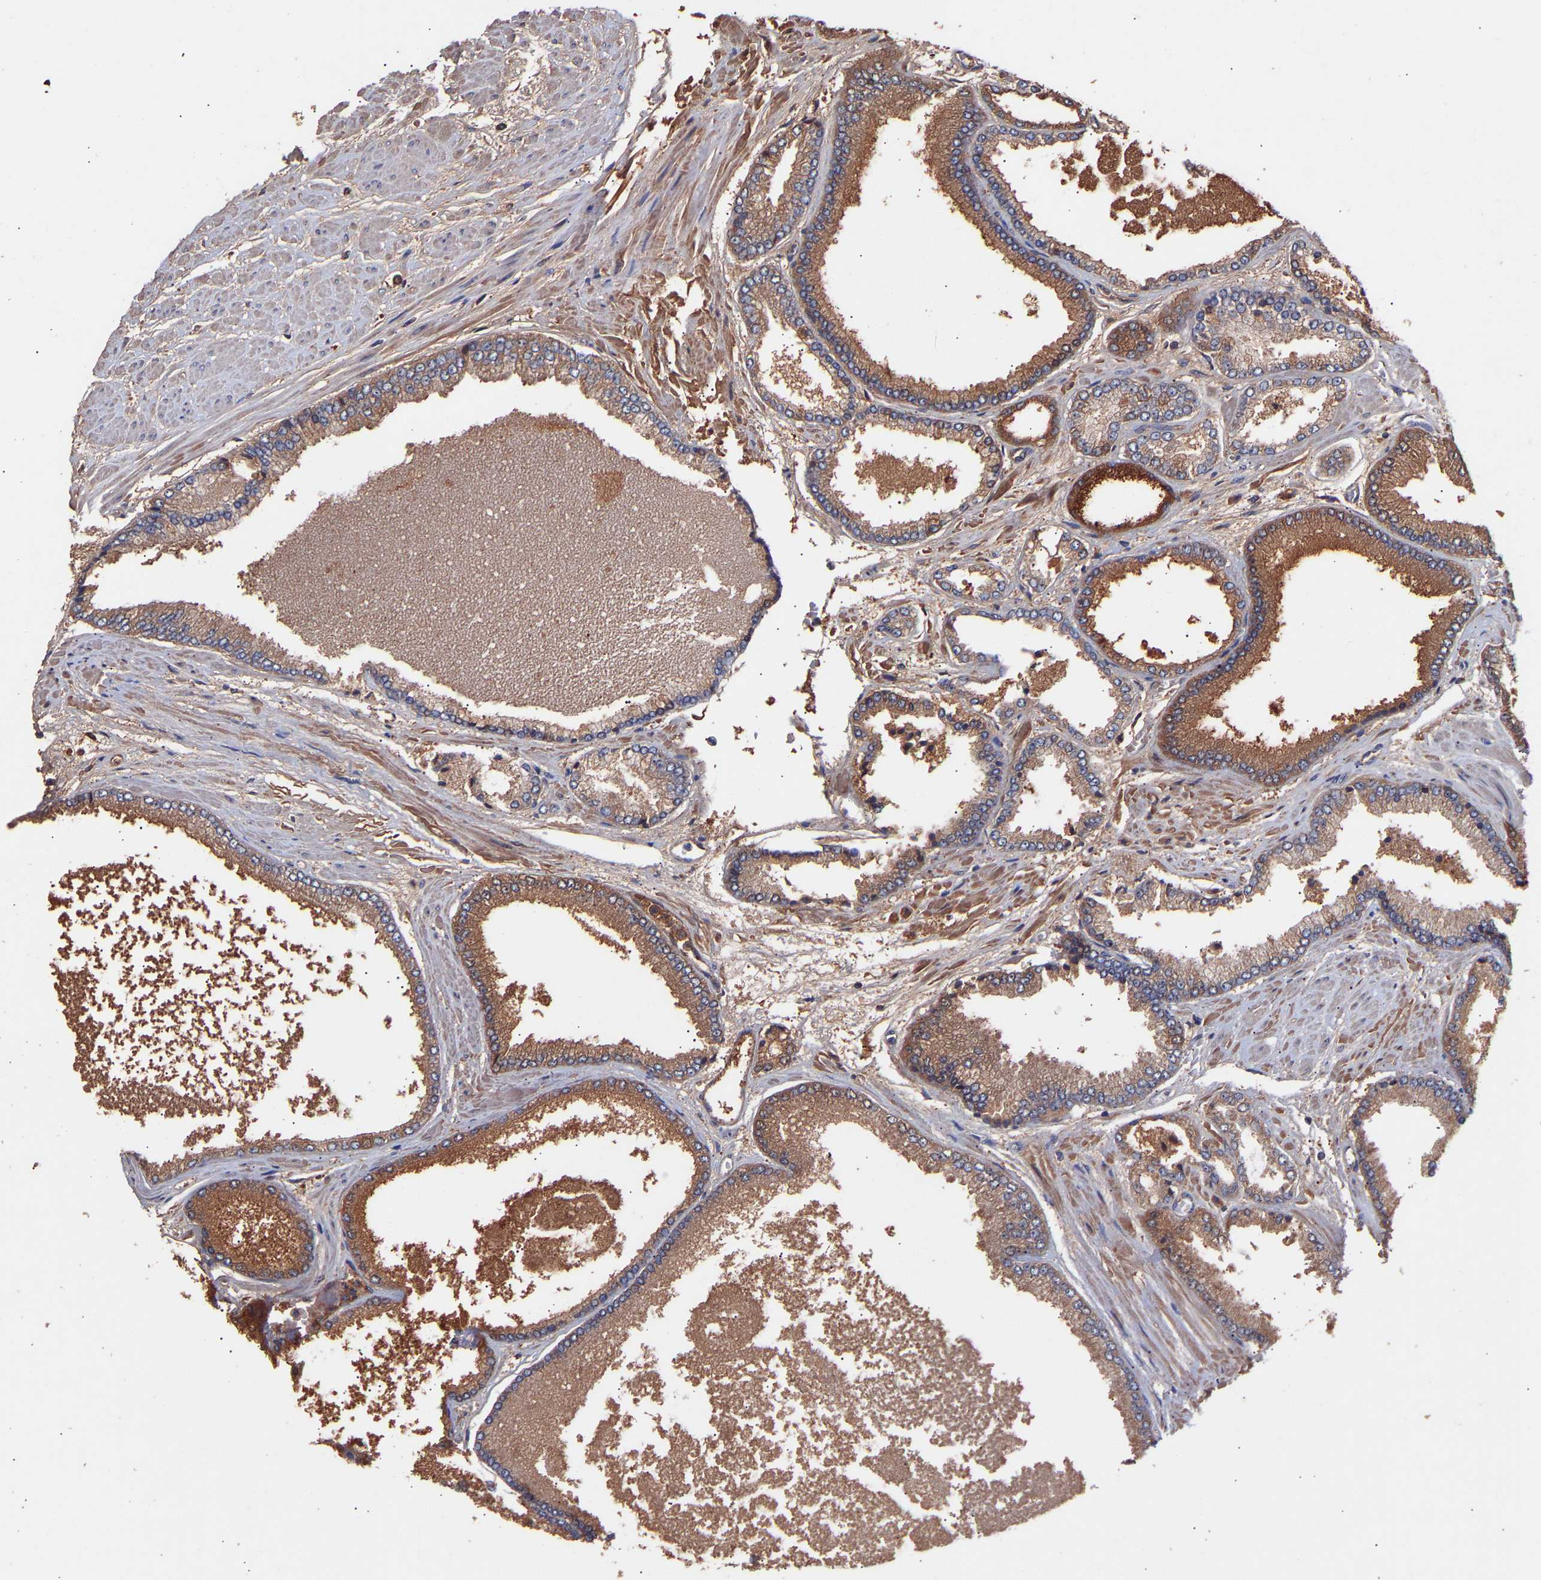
{"staining": {"intensity": "moderate", "quantity": ">75%", "location": "cytoplasmic/membranous"}, "tissue": "prostate cancer", "cell_type": "Tumor cells", "image_type": "cancer", "snomed": [{"axis": "morphology", "description": "Adenocarcinoma, High grade"}, {"axis": "topography", "description": "Prostate"}], "caption": "The image displays staining of prostate cancer (high-grade adenocarcinoma), revealing moderate cytoplasmic/membranous protein staining (brown color) within tumor cells.", "gene": "TMEM268", "patient": {"sex": "male", "age": 61}}